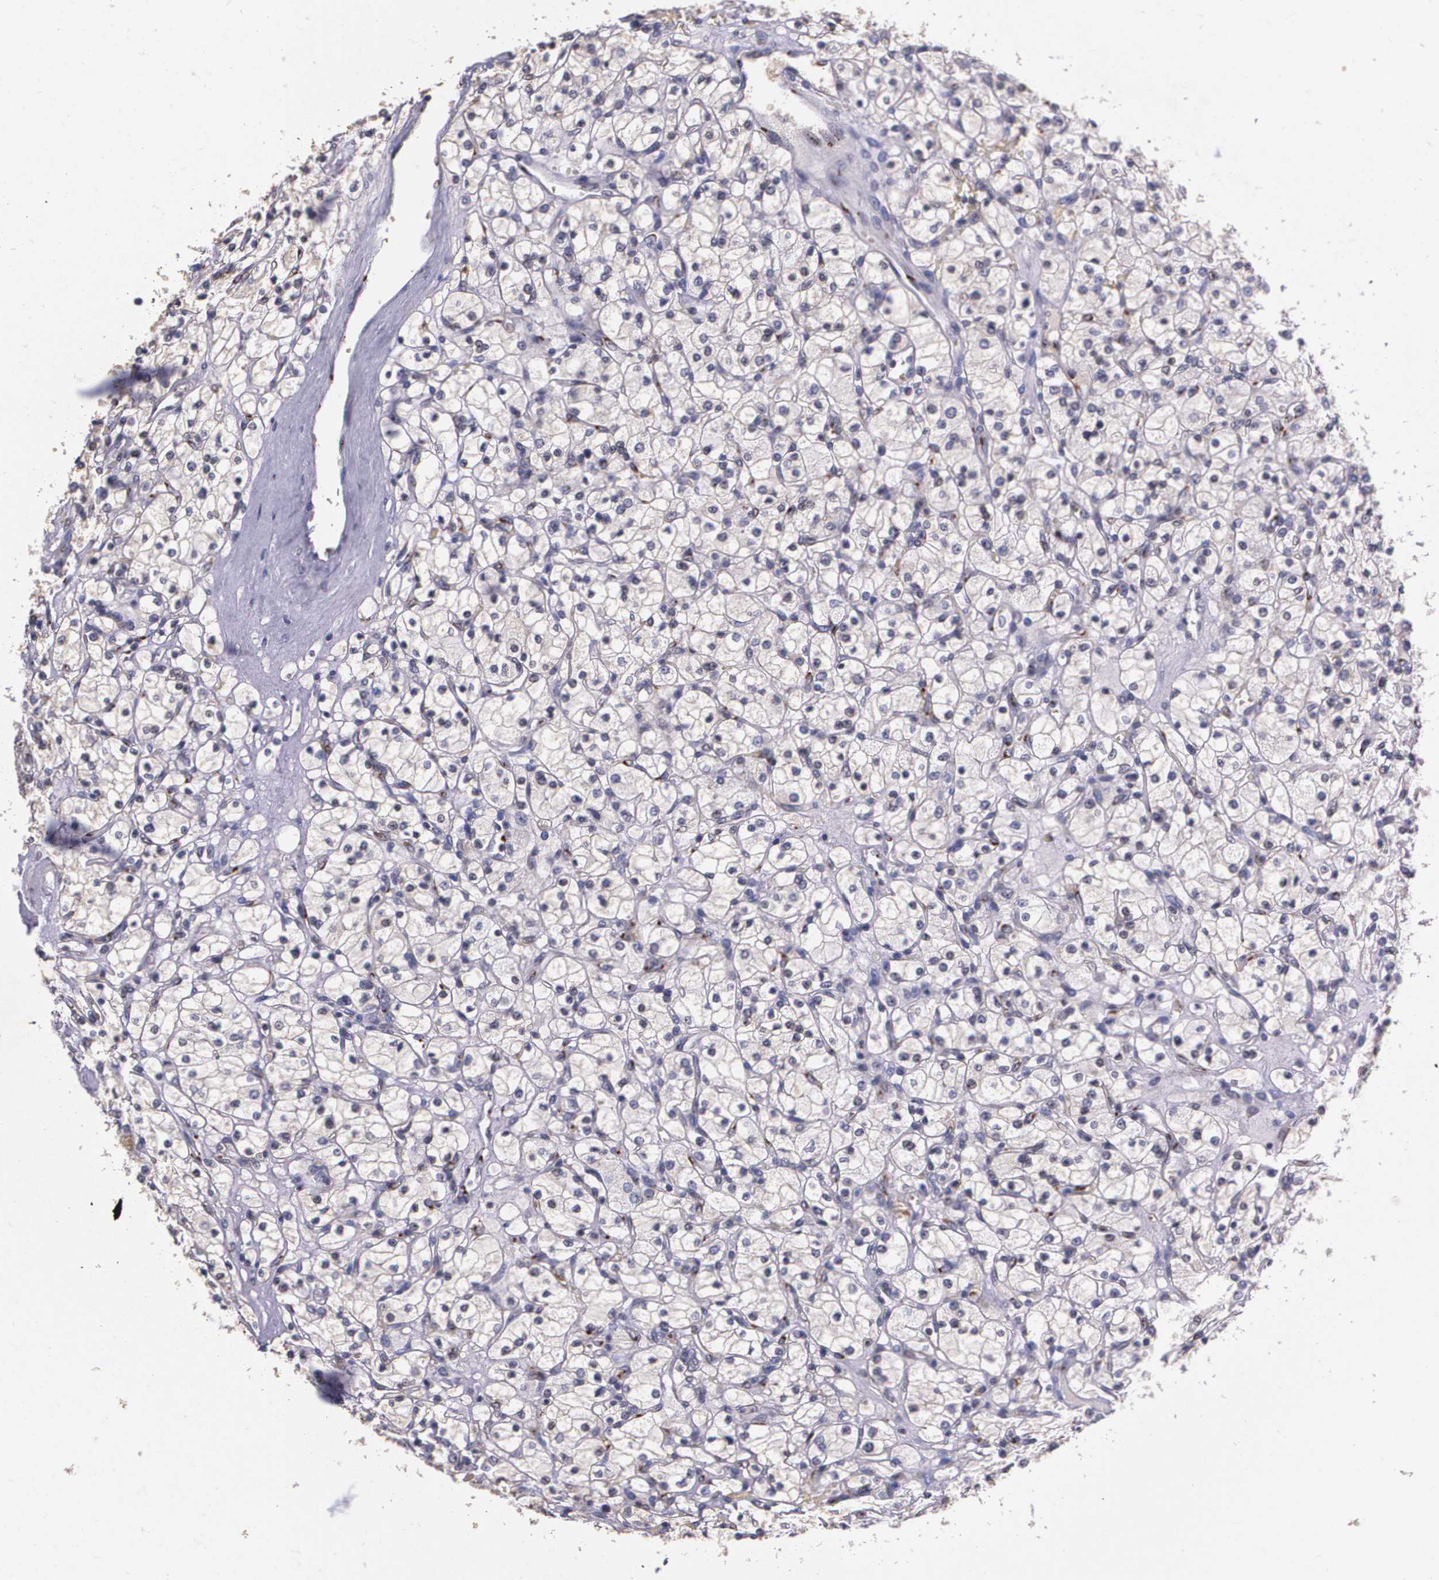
{"staining": {"intensity": "negative", "quantity": "none", "location": "none"}, "tissue": "renal cancer", "cell_type": "Tumor cells", "image_type": "cancer", "snomed": [{"axis": "morphology", "description": "Adenocarcinoma, NOS"}, {"axis": "topography", "description": "Kidney"}], "caption": "Immunohistochemistry (IHC) of renal adenocarcinoma exhibits no staining in tumor cells.", "gene": "MGMT", "patient": {"sex": "female", "age": 83}}